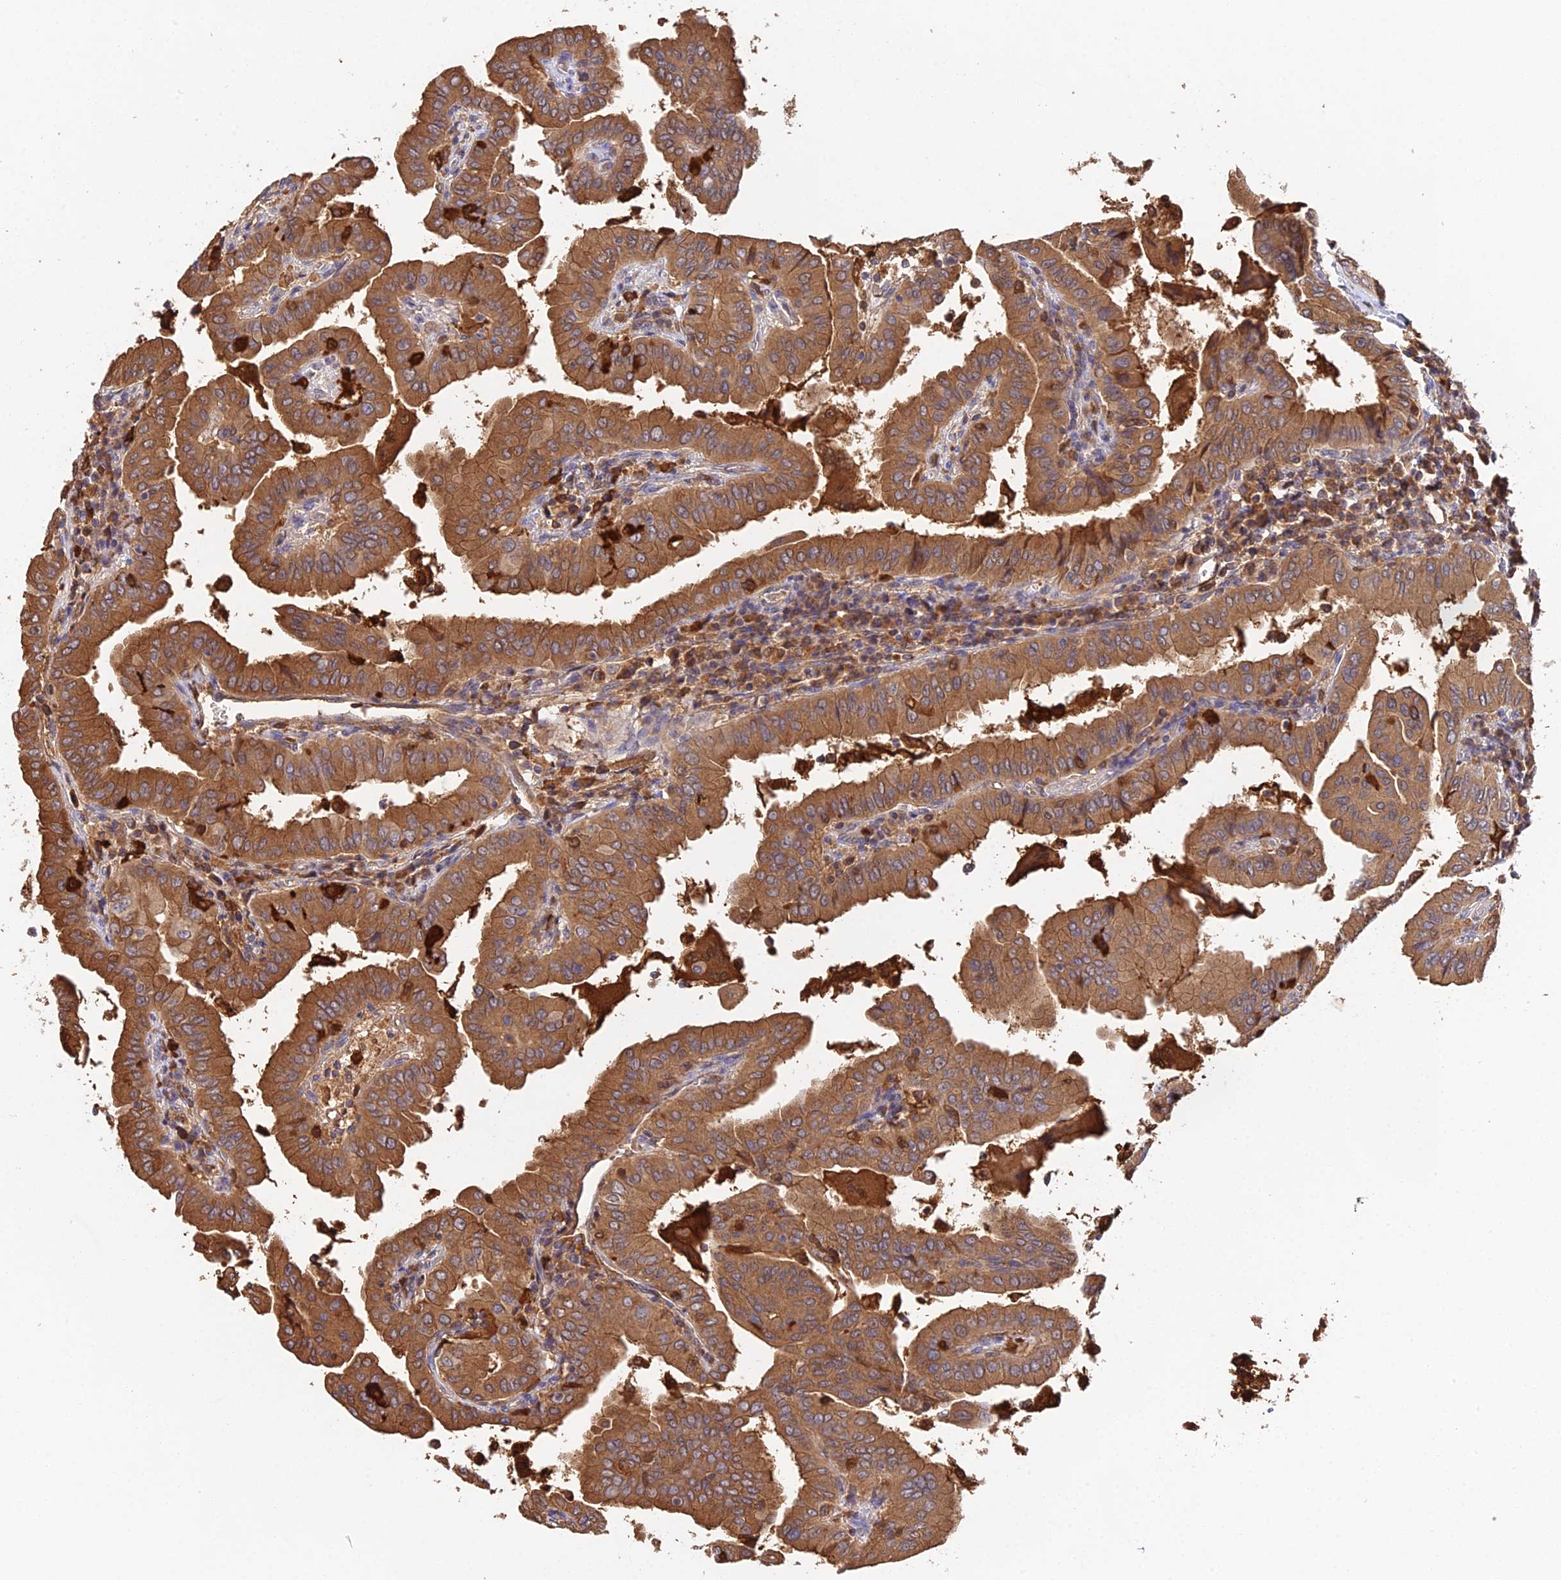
{"staining": {"intensity": "strong", "quantity": ">75%", "location": "cytoplasmic/membranous"}, "tissue": "thyroid cancer", "cell_type": "Tumor cells", "image_type": "cancer", "snomed": [{"axis": "morphology", "description": "Papillary adenocarcinoma, NOS"}, {"axis": "topography", "description": "Thyroid gland"}], "caption": "Thyroid cancer (papillary adenocarcinoma) stained with a brown dye shows strong cytoplasmic/membranous positive expression in about >75% of tumor cells.", "gene": "FBP1", "patient": {"sex": "male", "age": 33}}